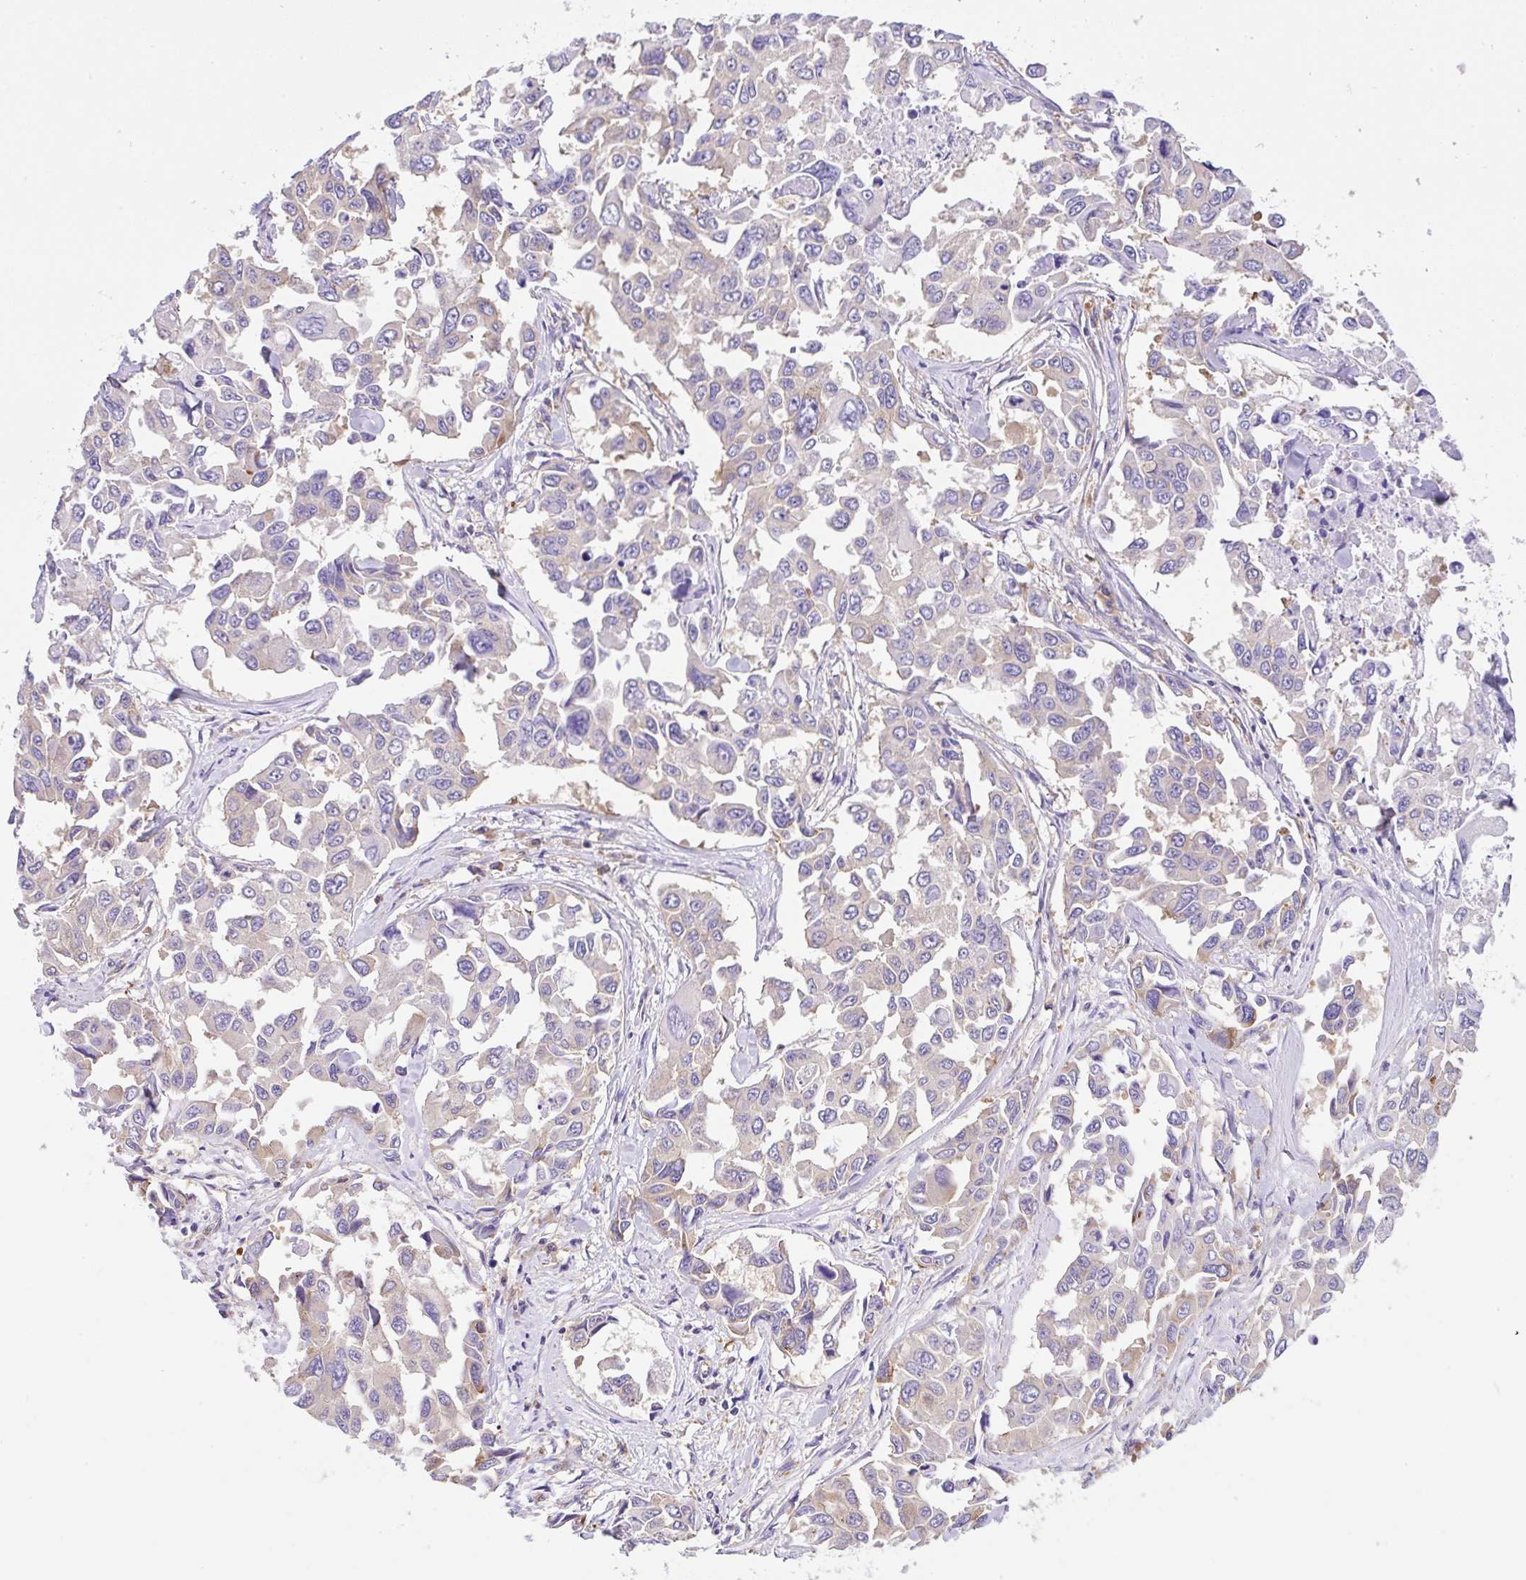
{"staining": {"intensity": "moderate", "quantity": "<25%", "location": "cytoplasmic/membranous"}, "tissue": "lung cancer", "cell_type": "Tumor cells", "image_type": "cancer", "snomed": [{"axis": "morphology", "description": "Adenocarcinoma, NOS"}, {"axis": "topography", "description": "Lung"}], "caption": "Protein expression analysis of lung cancer displays moderate cytoplasmic/membranous staining in approximately <25% of tumor cells. The staining was performed using DAB (3,3'-diaminobenzidine) to visualize the protein expression in brown, while the nuclei were stained in blue with hematoxylin (Magnification: 20x).", "gene": "GFPT2", "patient": {"sex": "male", "age": 64}}